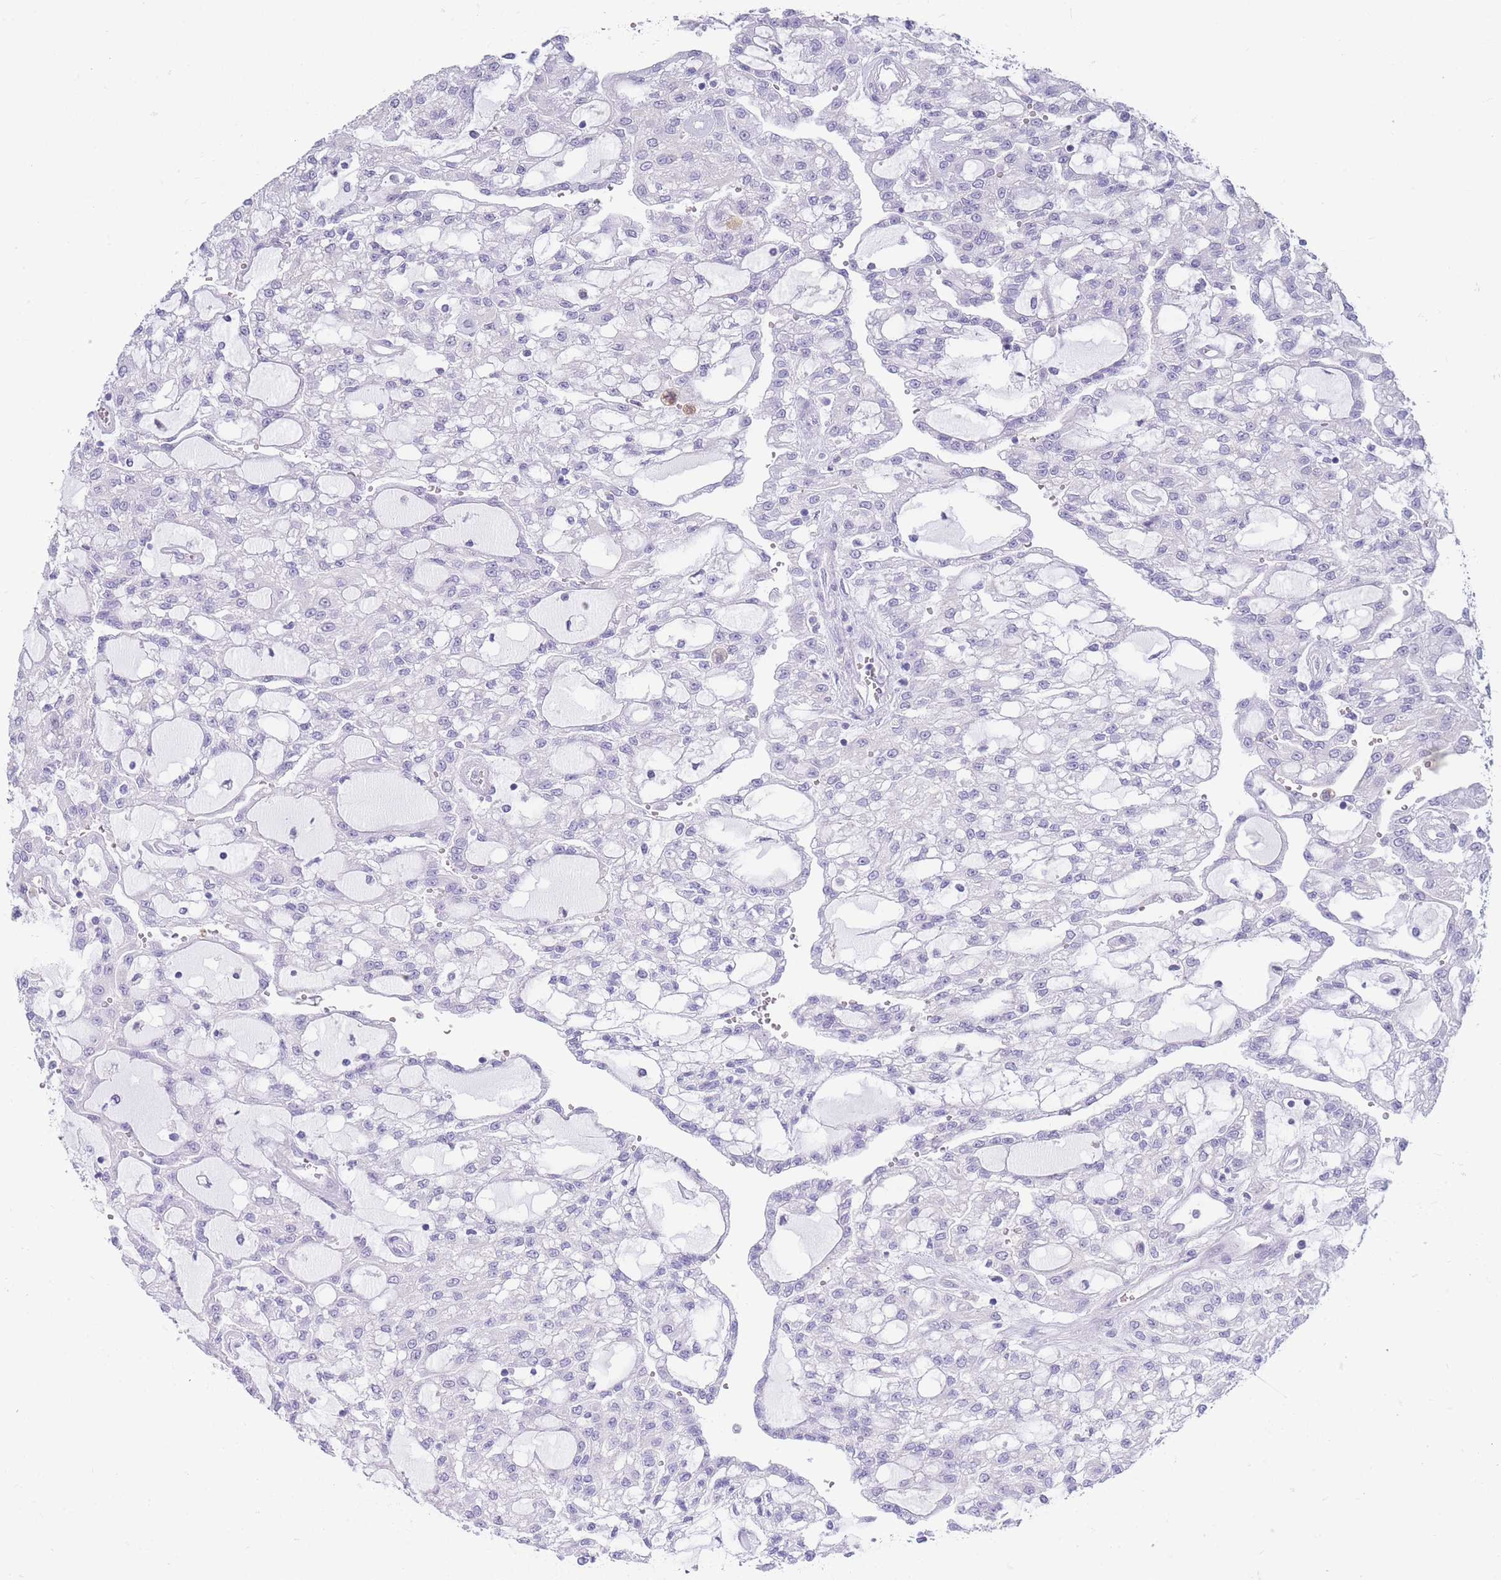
{"staining": {"intensity": "negative", "quantity": "none", "location": "none"}, "tissue": "renal cancer", "cell_type": "Tumor cells", "image_type": "cancer", "snomed": [{"axis": "morphology", "description": "Adenocarcinoma, NOS"}, {"axis": "topography", "description": "Kidney"}], "caption": "An immunohistochemistry (IHC) micrograph of renal adenocarcinoma is shown. There is no staining in tumor cells of renal adenocarcinoma. (Stains: DAB immunohistochemistry (IHC) with hematoxylin counter stain, Microscopy: brightfield microscopy at high magnification).", "gene": "CD37", "patient": {"sex": "male", "age": 63}}